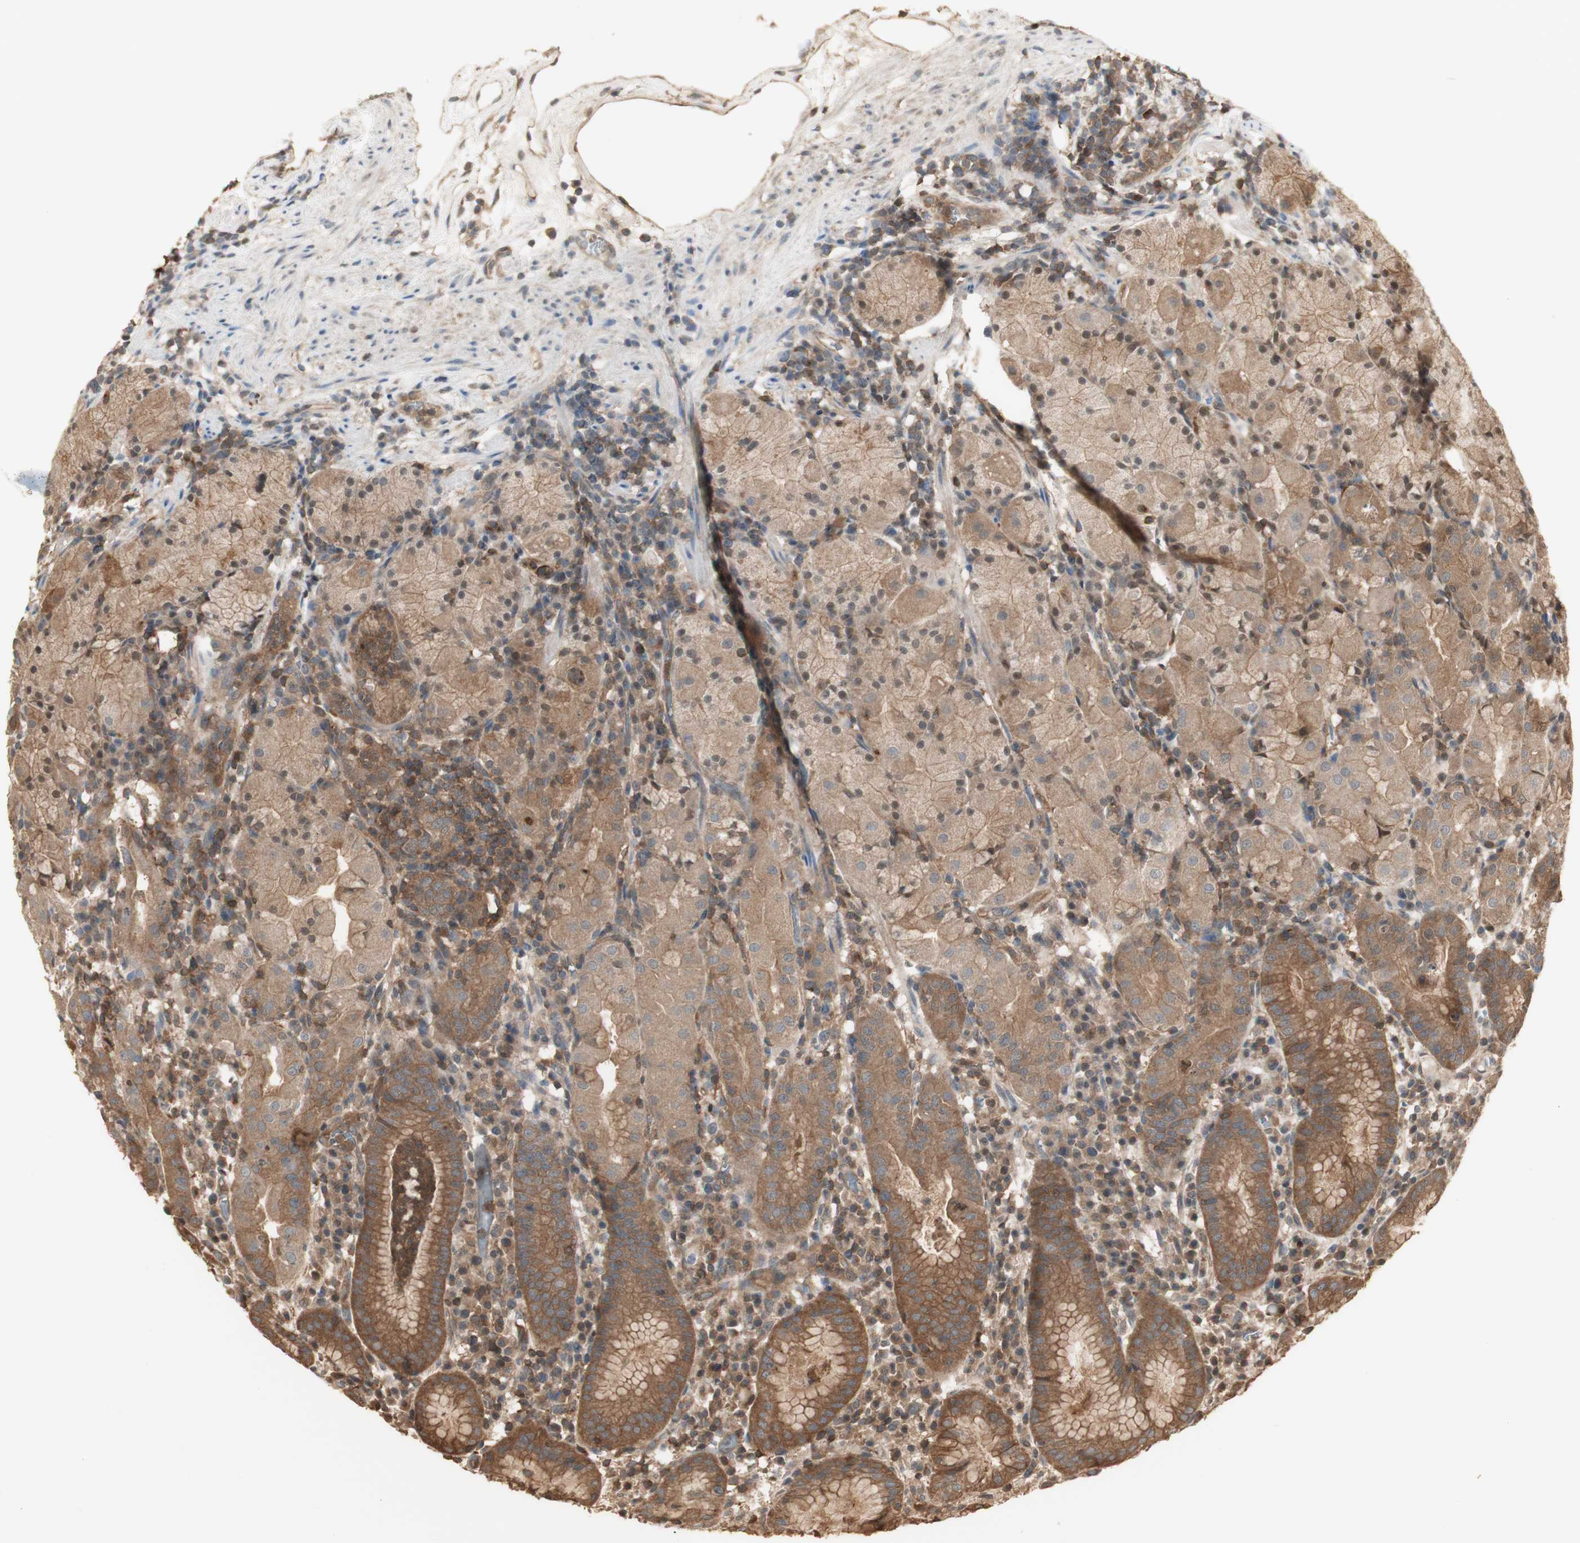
{"staining": {"intensity": "strong", "quantity": ">75%", "location": "cytoplasmic/membranous,nuclear"}, "tissue": "stomach", "cell_type": "Glandular cells", "image_type": "normal", "snomed": [{"axis": "morphology", "description": "Normal tissue, NOS"}, {"axis": "topography", "description": "Stomach"}, {"axis": "topography", "description": "Stomach, lower"}], "caption": "Immunohistochemistry of normal human stomach exhibits high levels of strong cytoplasmic/membranous,nuclear expression in approximately >75% of glandular cells. The protein of interest is stained brown, and the nuclei are stained in blue (DAB (3,3'-diaminobenzidine) IHC with brightfield microscopy, high magnification).", "gene": "YWHAB", "patient": {"sex": "female", "age": 75}}